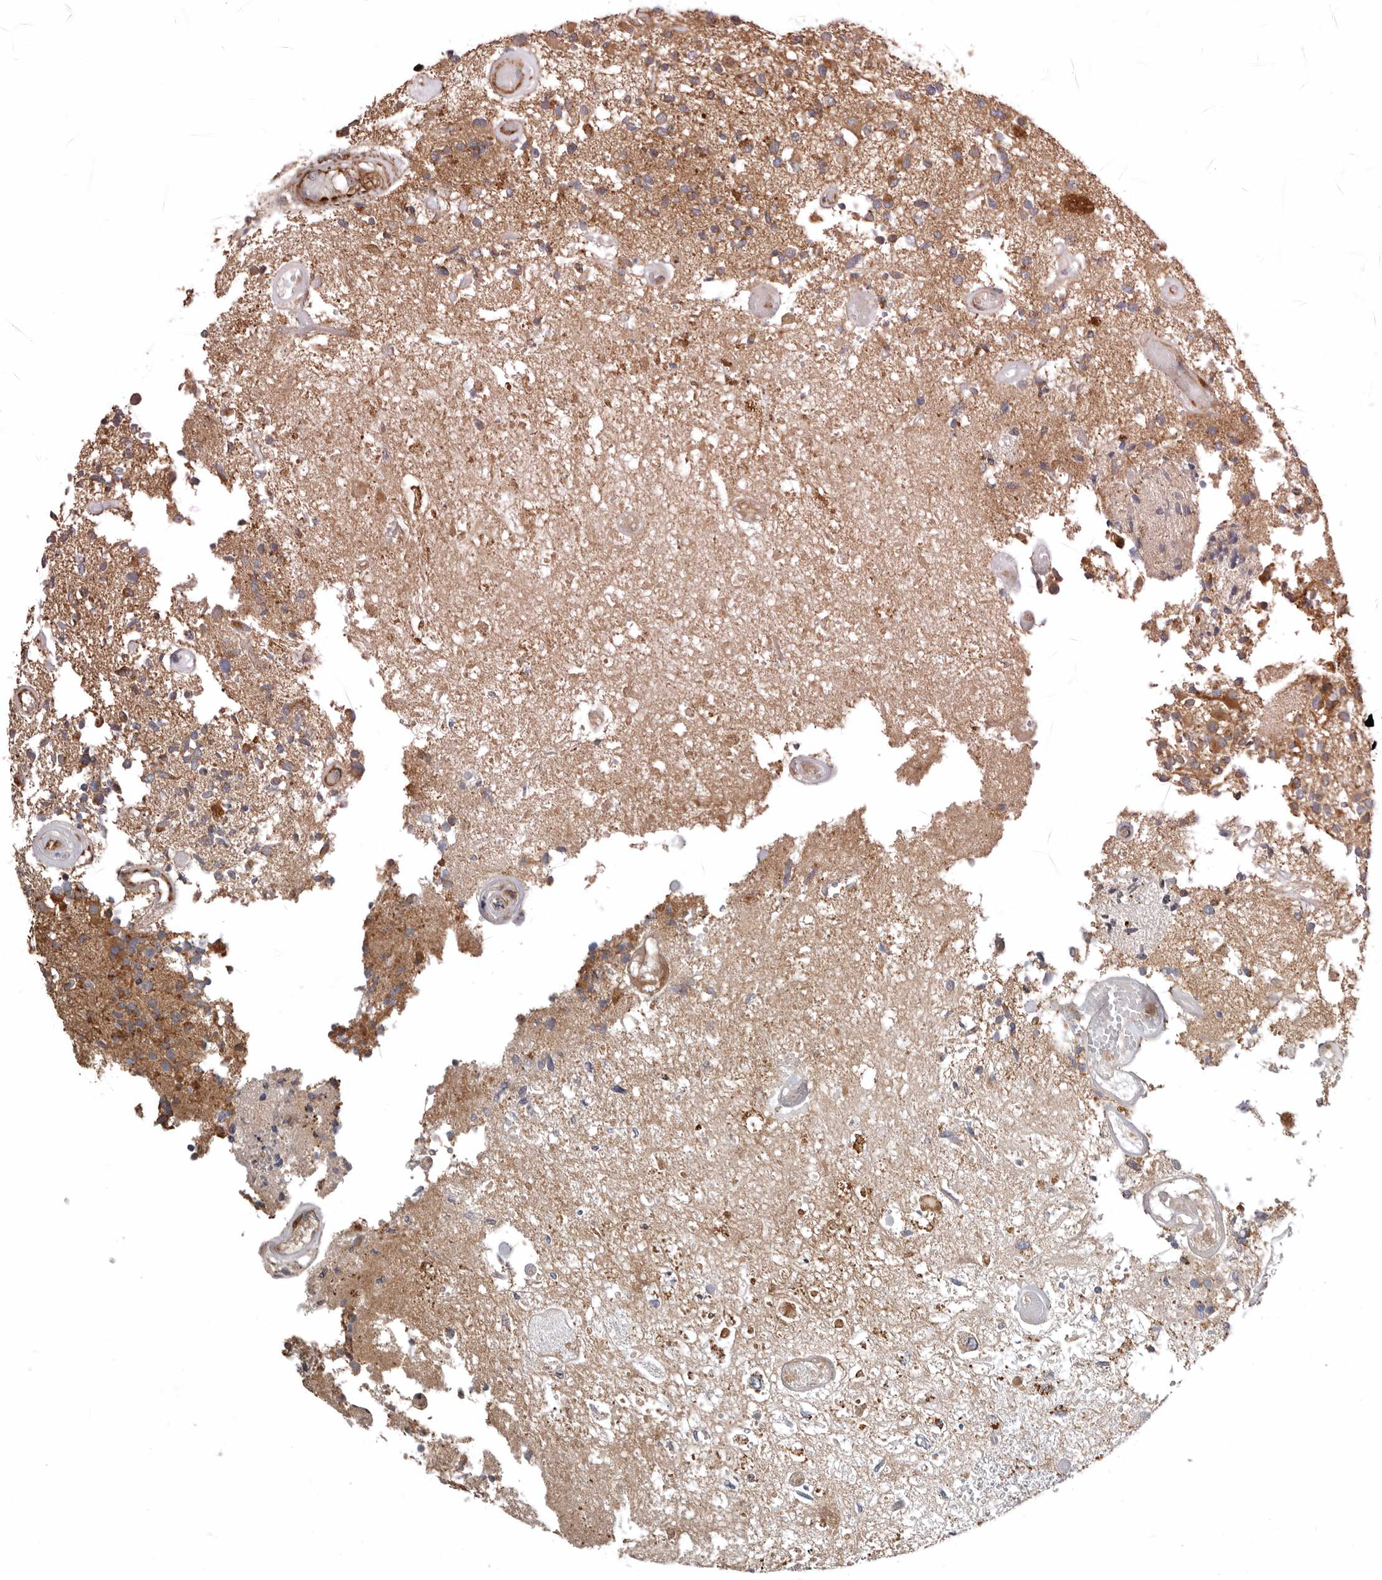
{"staining": {"intensity": "moderate", "quantity": ">75%", "location": "cytoplasmic/membranous"}, "tissue": "glioma", "cell_type": "Tumor cells", "image_type": "cancer", "snomed": [{"axis": "morphology", "description": "Glioma, malignant, High grade"}, {"axis": "morphology", "description": "Glioblastoma, NOS"}, {"axis": "topography", "description": "Brain"}], "caption": "Immunohistochemical staining of human high-grade glioma (malignant) shows medium levels of moderate cytoplasmic/membranous protein expression in approximately >75% of tumor cells.", "gene": "PROKR1", "patient": {"sex": "male", "age": 60}}